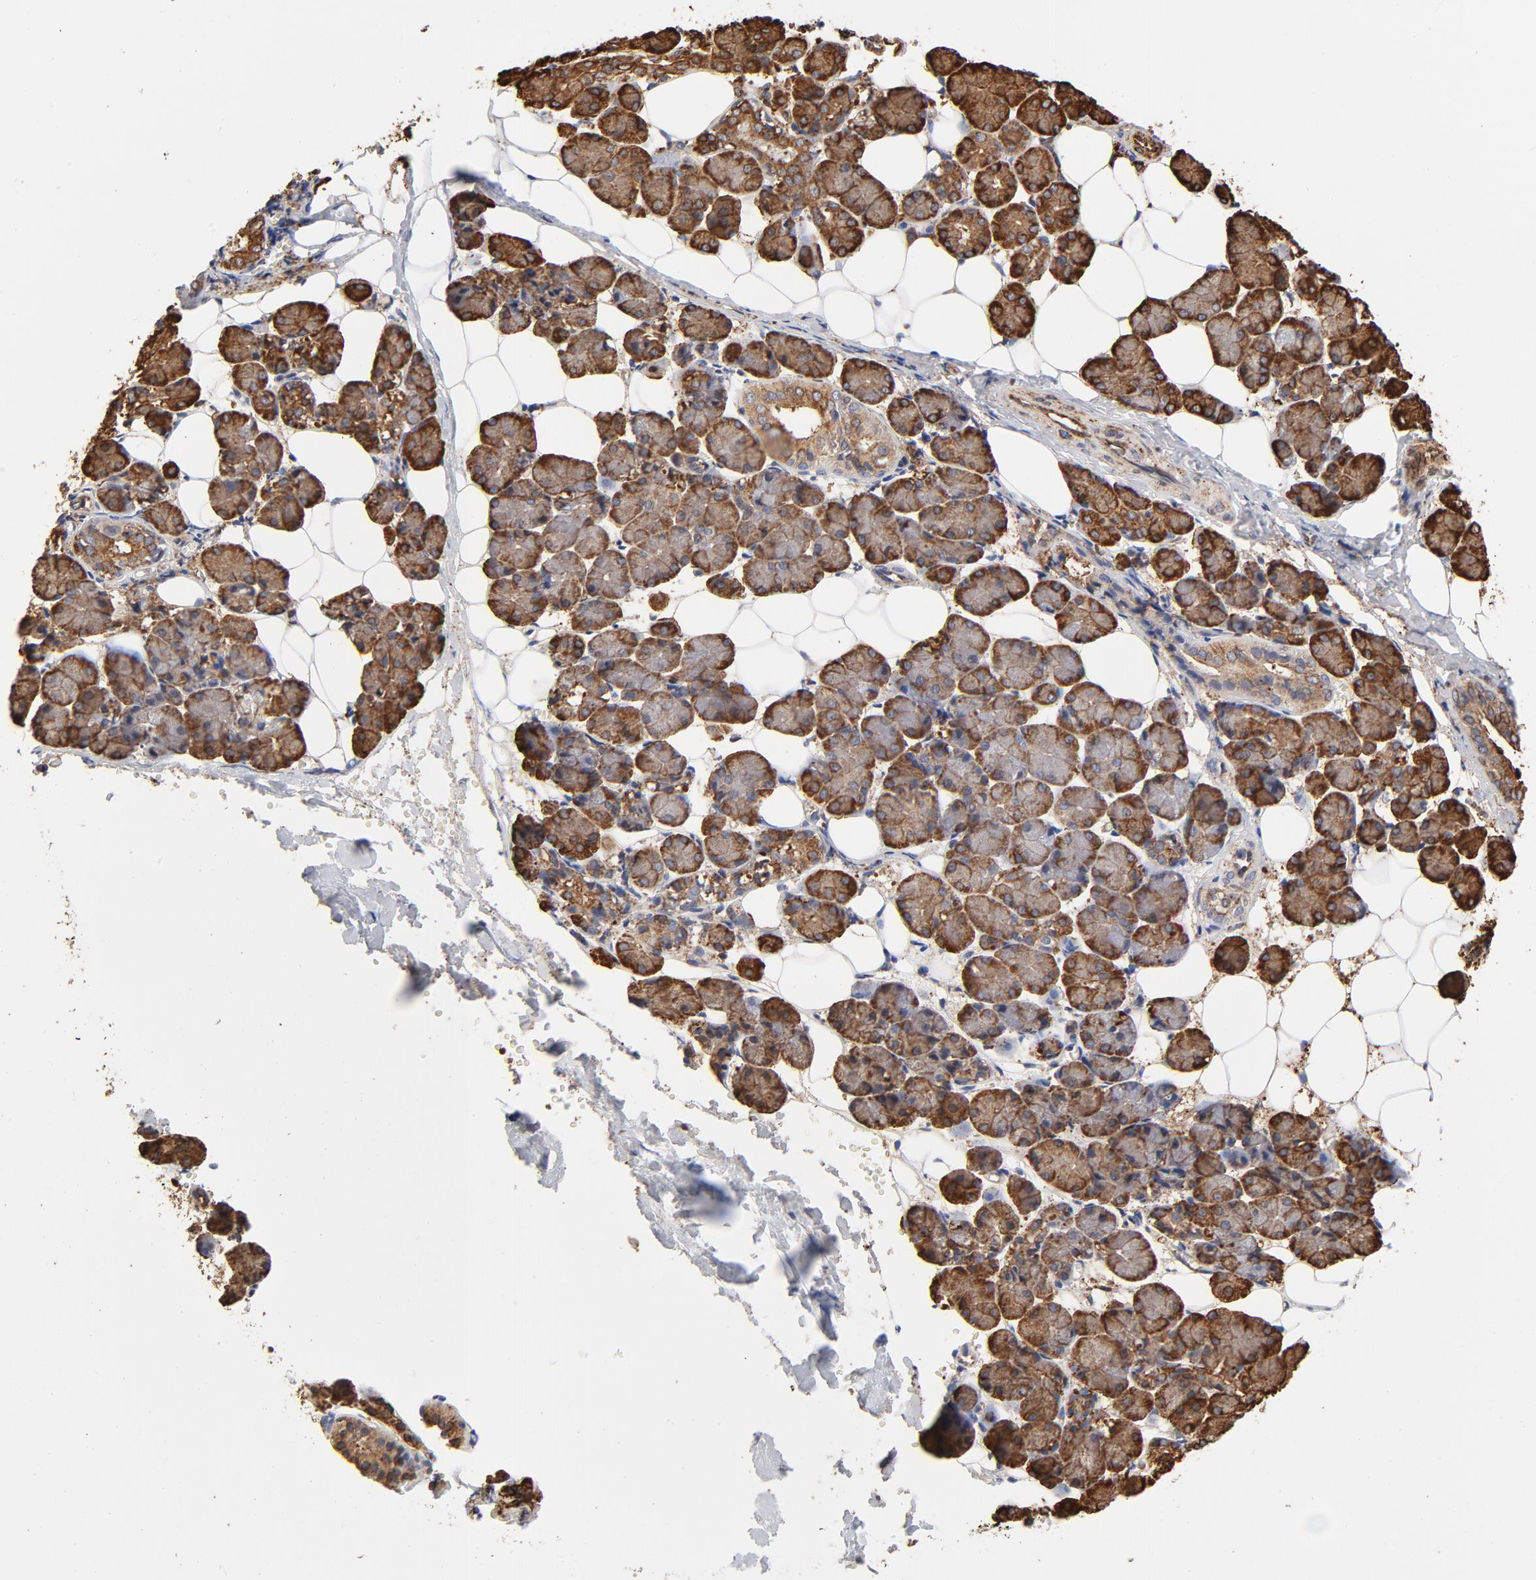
{"staining": {"intensity": "strong", "quantity": ">75%", "location": "cytoplasmic/membranous"}, "tissue": "salivary gland", "cell_type": "Glandular cells", "image_type": "normal", "snomed": [{"axis": "morphology", "description": "Normal tissue, NOS"}, {"axis": "morphology", "description": "Adenoma, NOS"}, {"axis": "topography", "description": "Salivary gland"}], "caption": "Unremarkable salivary gland shows strong cytoplasmic/membranous staining in approximately >75% of glandular cells.", "gene": "CANX", "patient": {"sex": "female", "age": 32}}